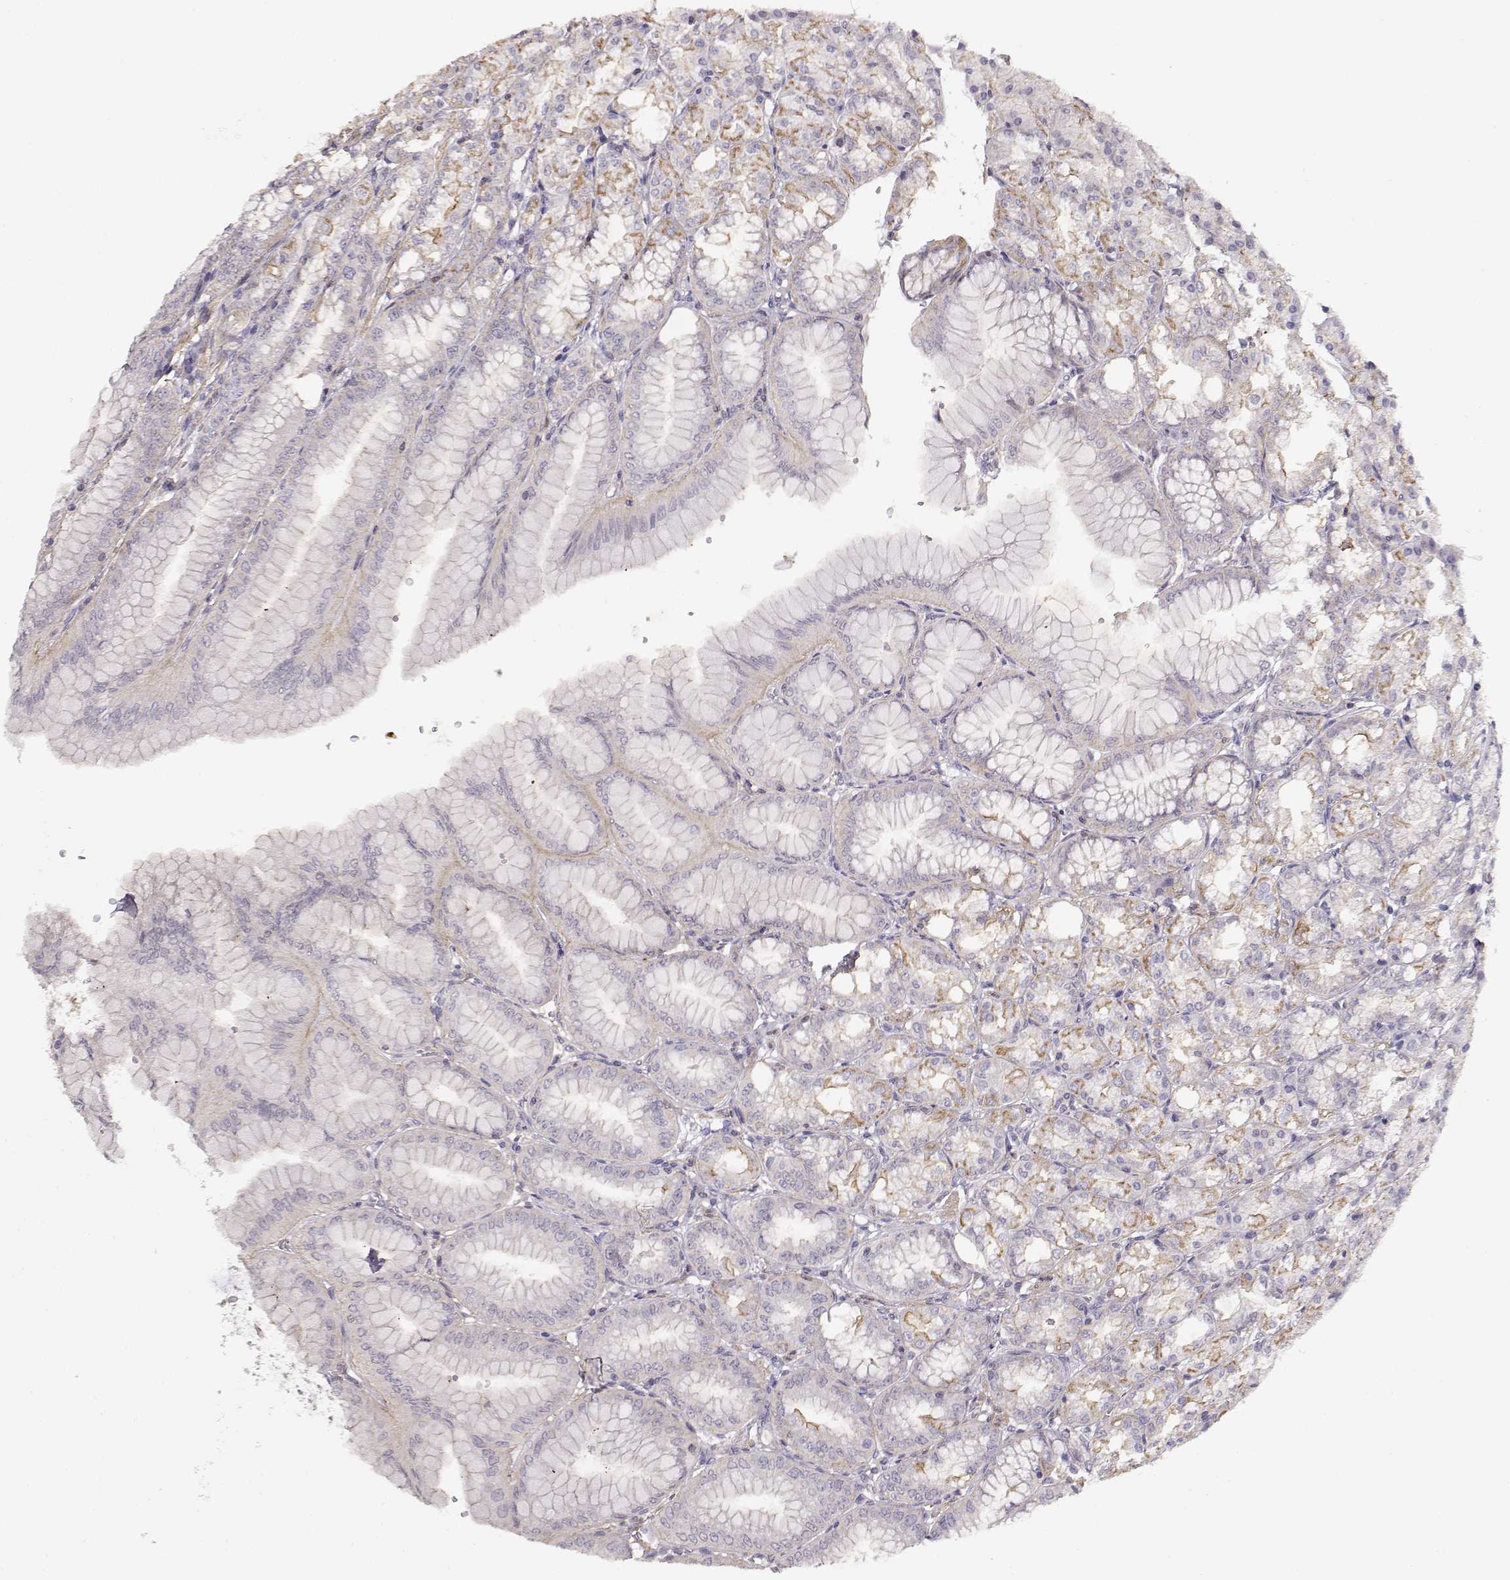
{"staining": {"intensity": "moderate", "quantity": "<25%", "location": "cytoplasmic/membranous"}, "tissue": "stomach", "cell_type": "Glandular cells", "image_type": "normal", "snomed": [{"axis": "morphology", "description": "Normal tissue, NOS"}, {"axis": "topography", "description": "Stomach, lower"}], "caption": "Normal stomach shows moderate cytoplasmic/membranous staining in about <25% of glandular cells, visualized by immunohistochemistry.", "gene": "DAPL1", "patient": {"sex": "male", "age": 71}}